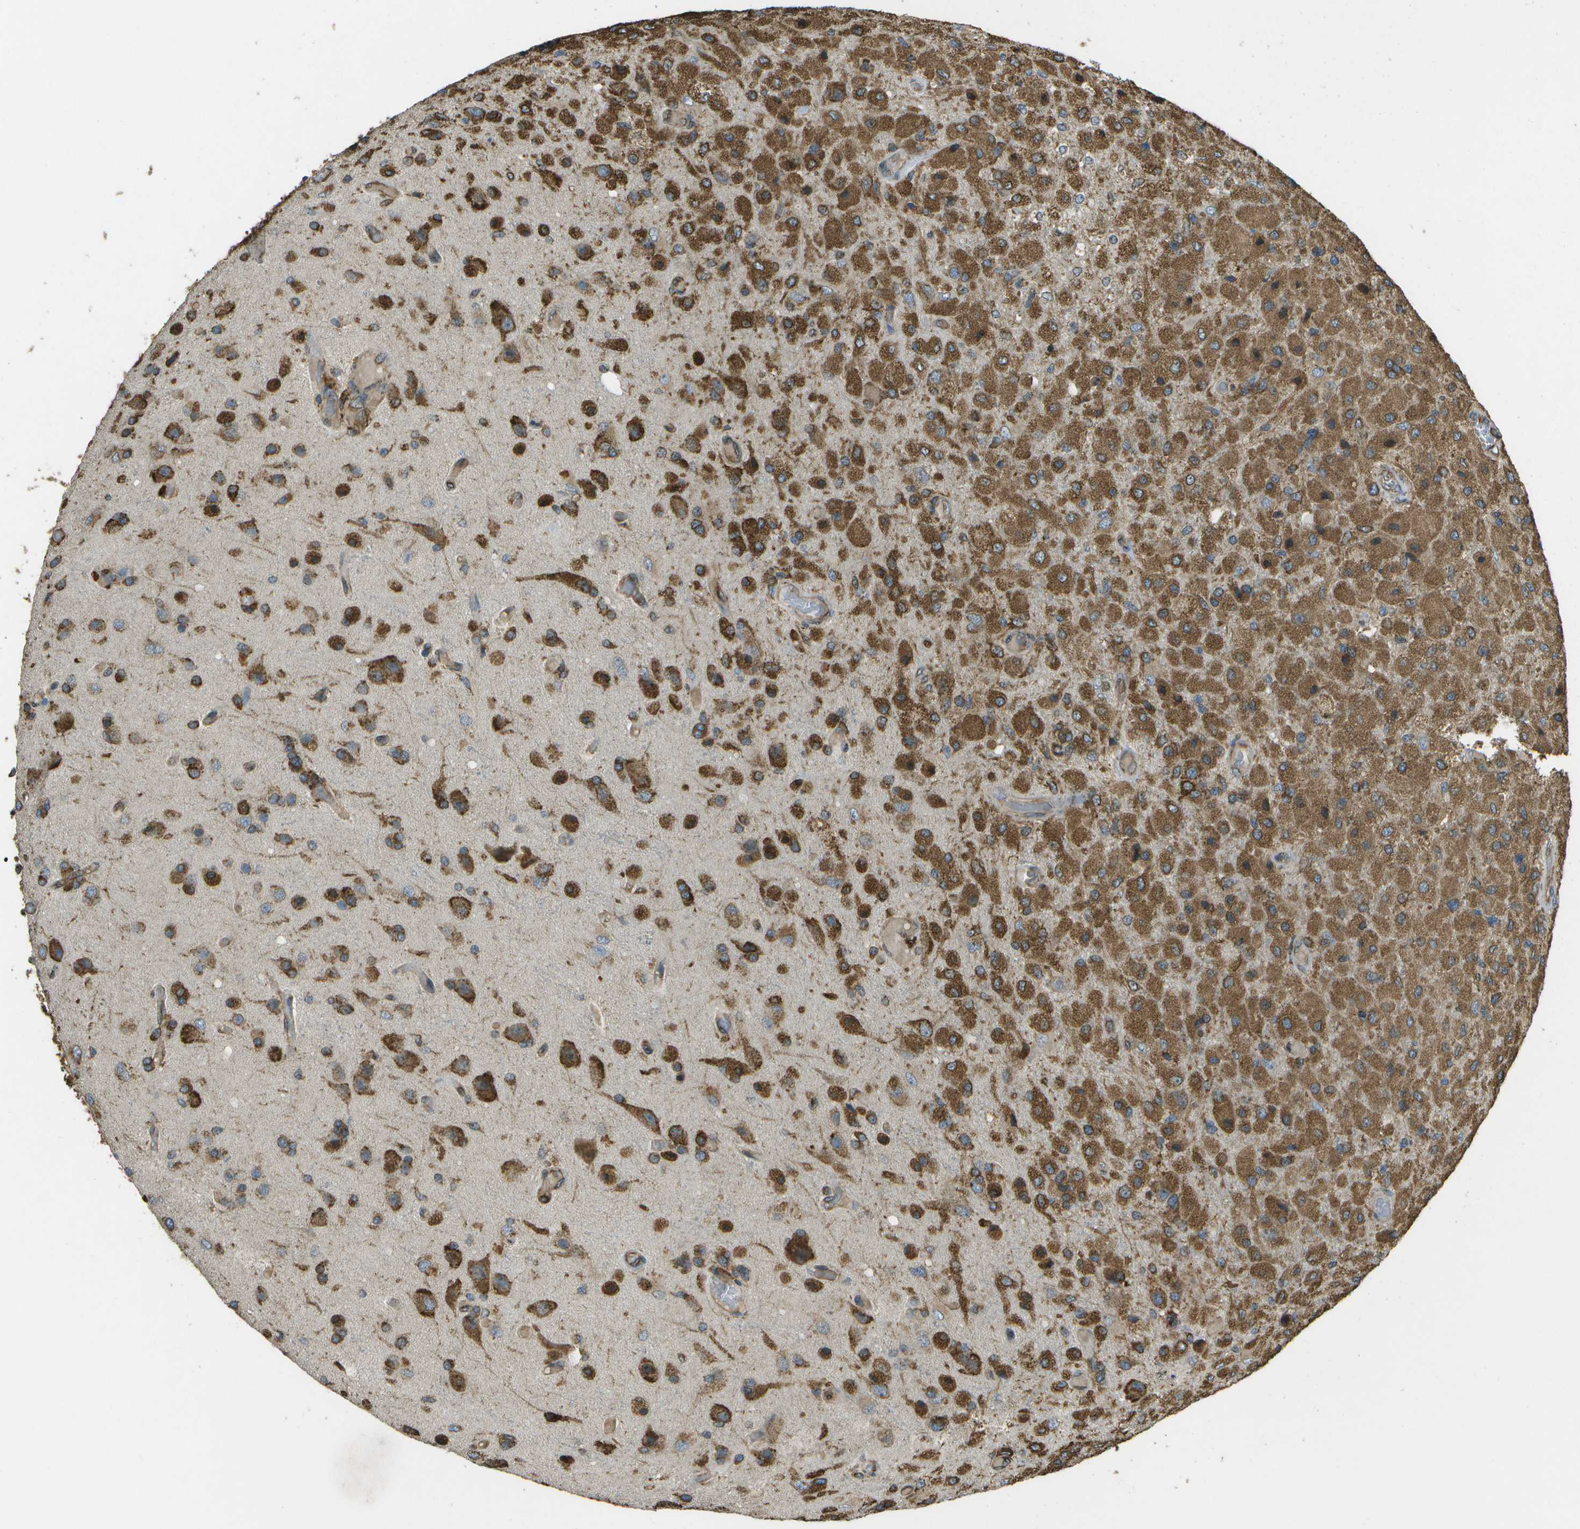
{"staining": {"intensity": "strong", "quantity": ">75%", "location": "cytoplasmic/membranous"}, "tissue": "glioma", "cell_type": "Tumor cells", "image_type": "cancer", "snomed": [{"axis": "morphology", "description": "Normal tissue, NOS"}, {"axis": "morphology", "description": "Glioma, malignant, High grade"}, {"axis": "topography", "description": "Cerebral cortex"}], "caption": "Tumor cells show high levels of strong cytoplasmic/membranous positivity in about >75% of cells in human high-grade glioma (malignant). The staining was performed using DAB (3,3'-diaminobenzidine), with brown indicating positive protein expression. Nuclei are stained blue with hematoxylin.", "gene": "PDIA4", "patient": {"sex": "male", "age": 77}}